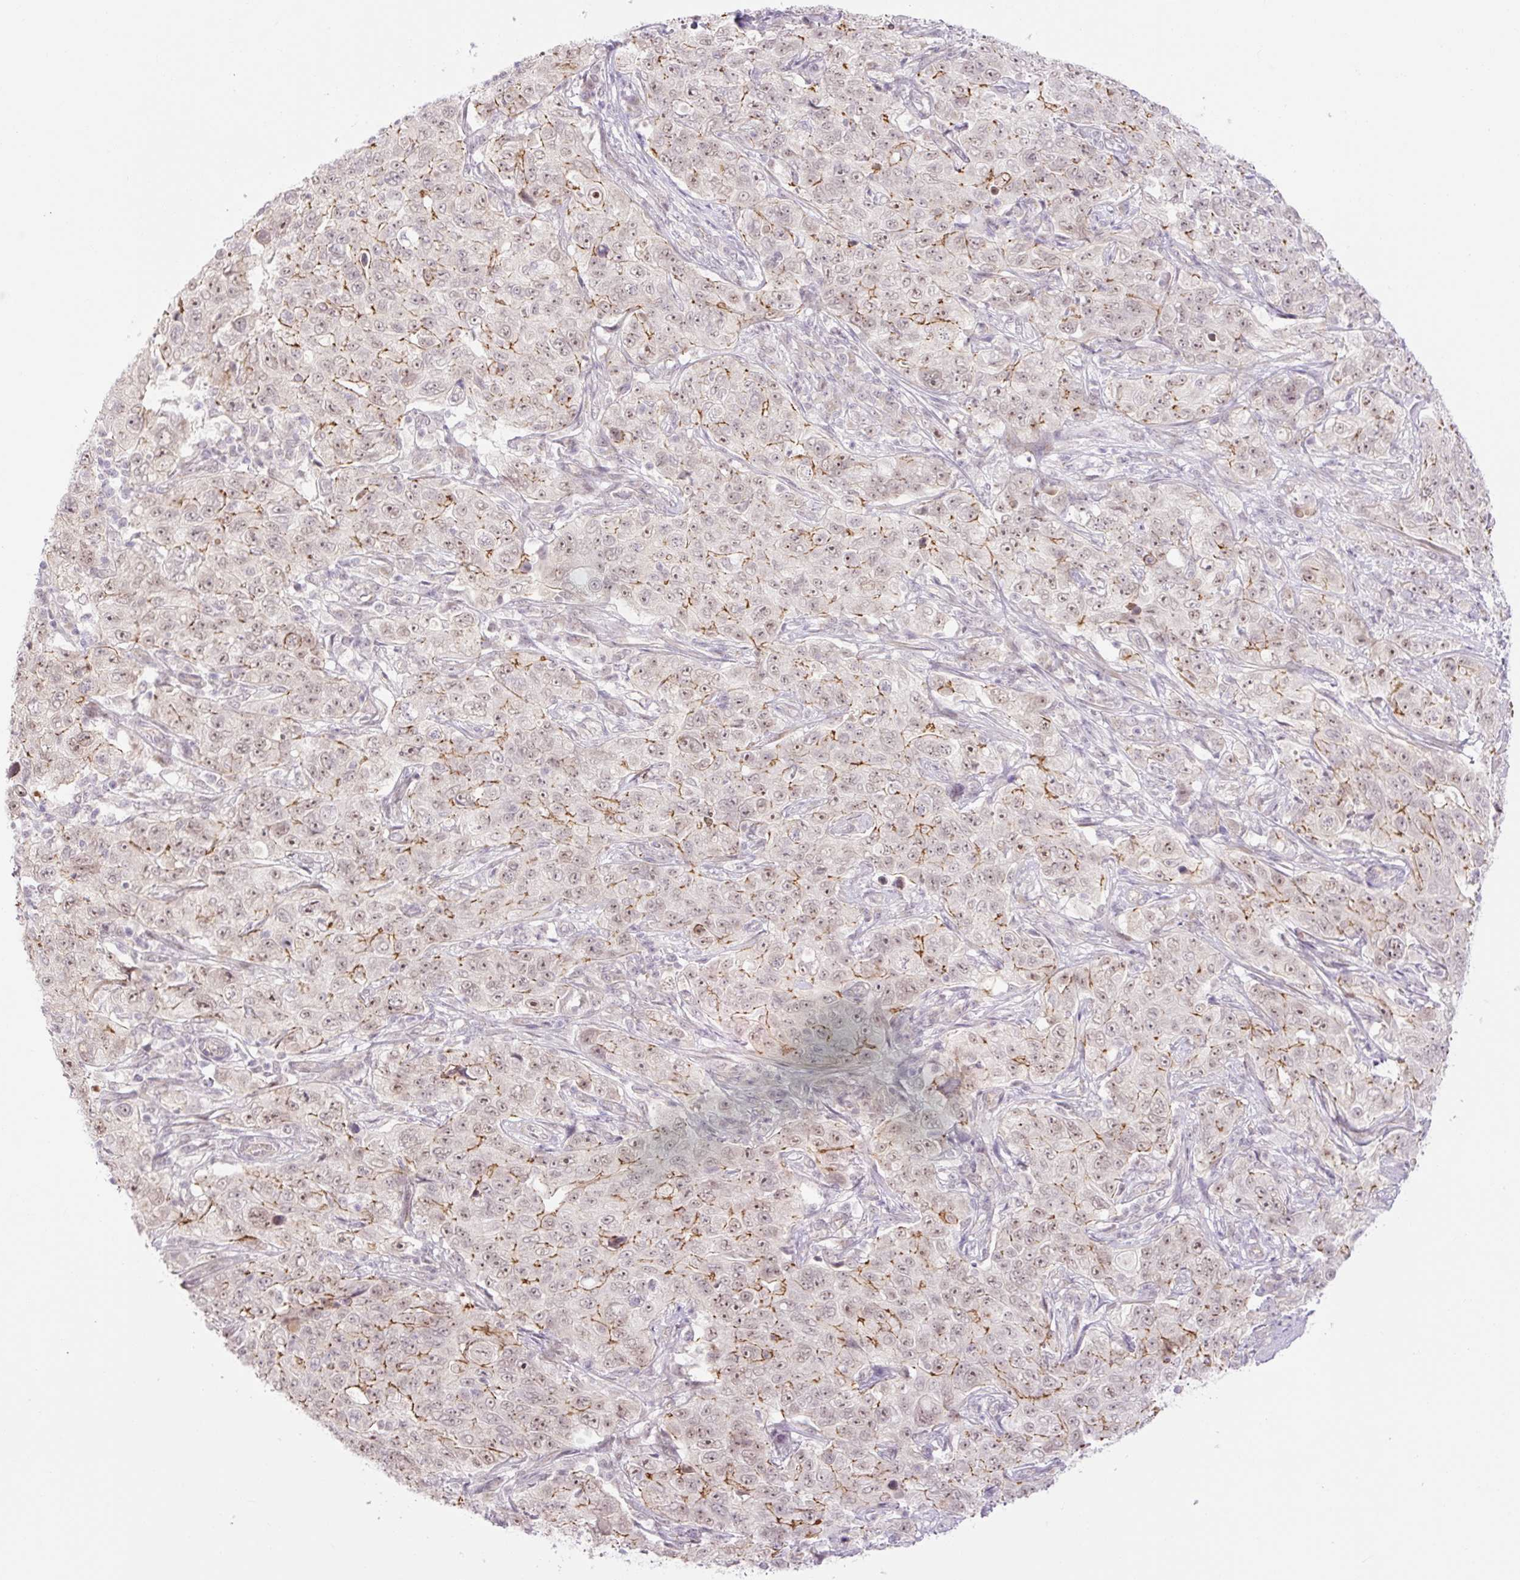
{"staining": {"intensity": "moderate", "quantity": ">75%", "location": "cytoplasmic/membranous,nuclear"}, "tissue": "pancreatic cancer", "cell_type": "Tumor cells", "image_type": "cancer", "snomed": [{"axis": "morphology", "description": "Adenocarcinoma, NOS"}, {"axis": "topography", "description": "Pancreas"}], "caption": "Immunohistochemistry of adenocarcinoma (pancreatic) shows medium levels of moderate cytoplasmic/membranous and nuclear positivity in approximately >75% of tumor cells.", "gene": "ICE1", "patient": {"sex": "male", "age": 68}}